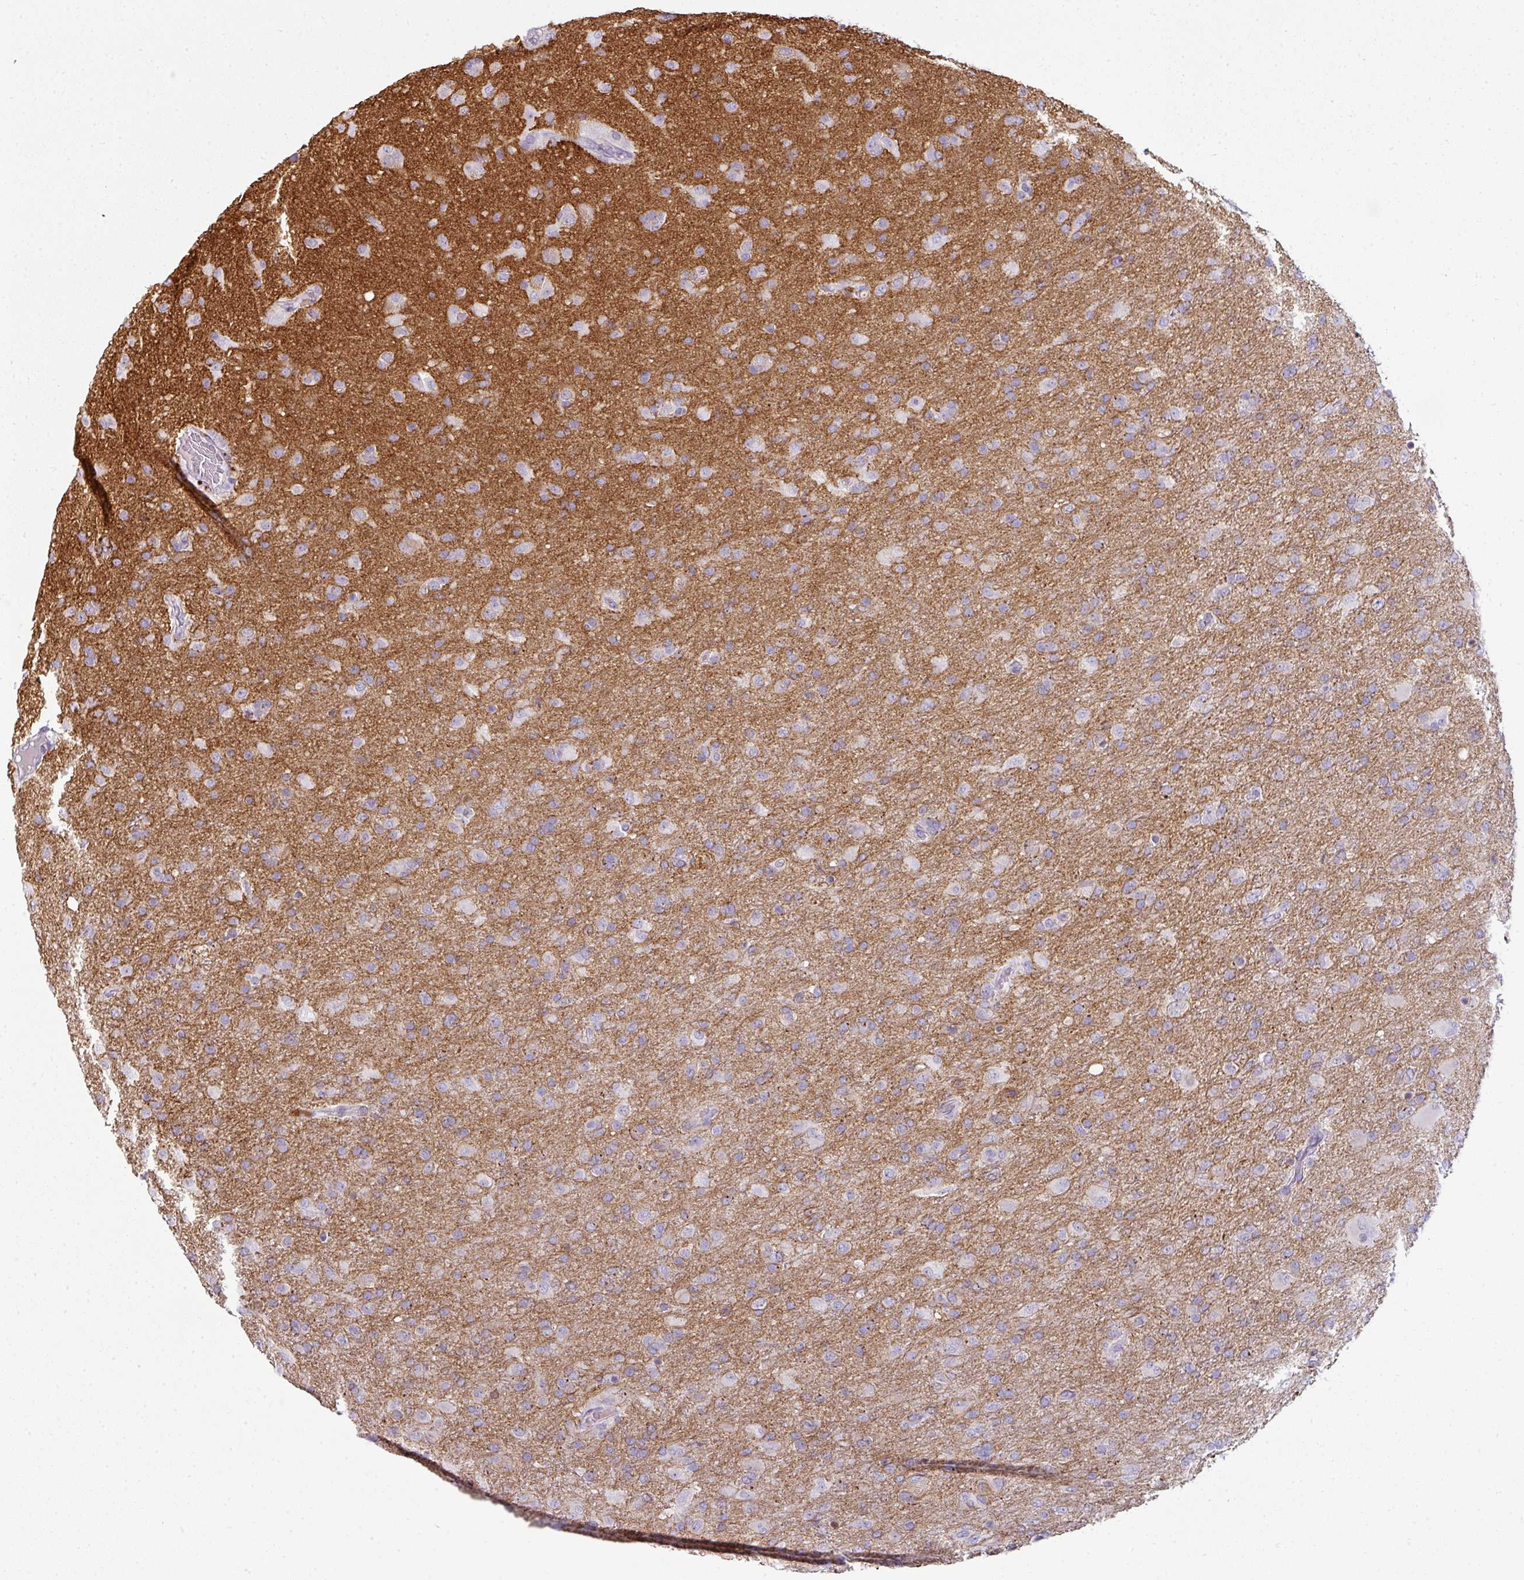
{"staining": {"intensity": "moderate", "quantity": "<25%", "location": "cytoplasmic/membranous"}, "tissue": "glioma", "cell_type": "Tumor cells", "image_type": "cancer", "snomed": [{"axis": "morphology", "description": "Glioma, malignant, Low grade"}, {"axis": "topography", "description": "Brain"}], "caption": "A brown stain highlights moderate cytoplasmic/membranous staining of a protein in low-grade glioma (malignant) tumor cells.", "gene": "SYT8", "patient": {"sex": "male", "age": 65}}